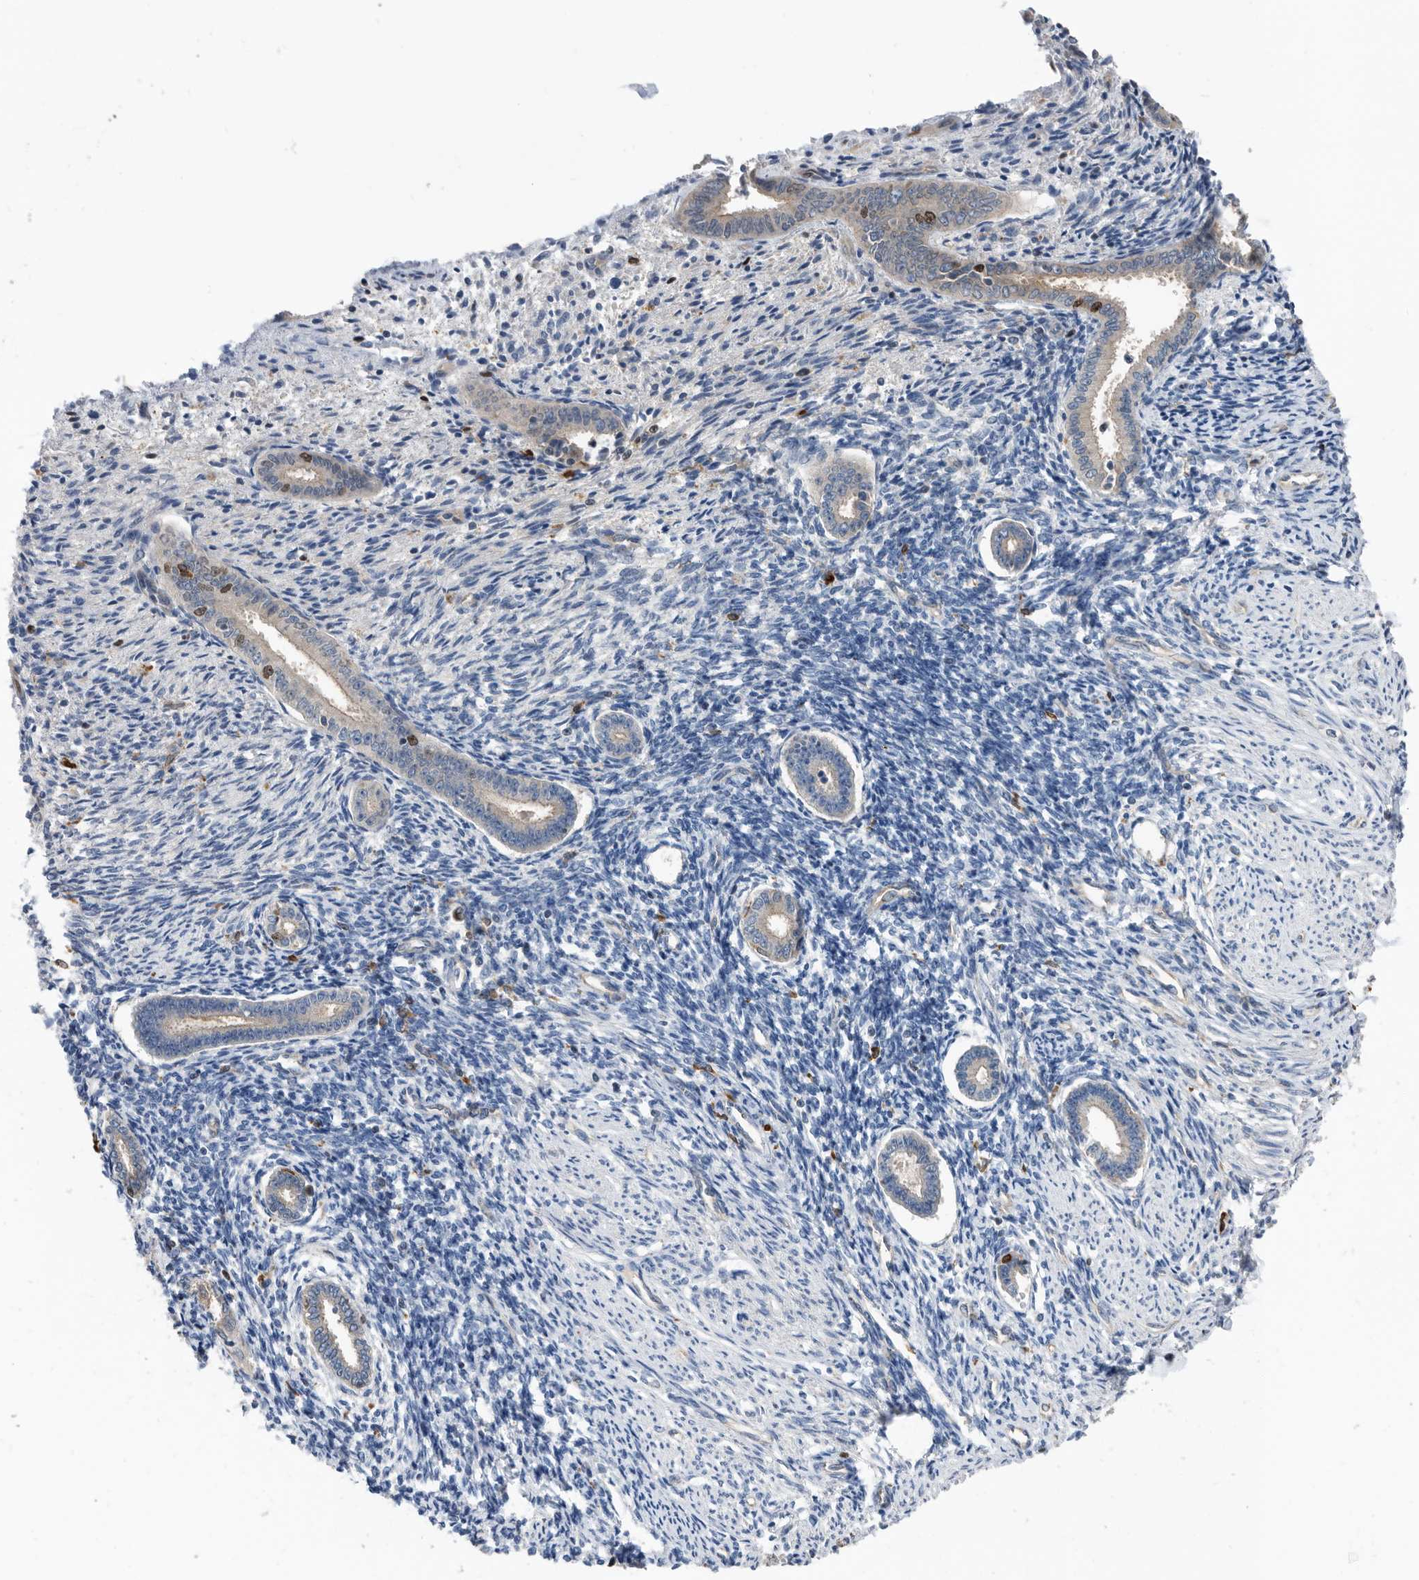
{"staining": {"intensity": "negative", "quantity": "none", "location": "none"}, "tissue": "endometrium", "cell_type": "Cells in endometrial stroma", "image_type": "normal", "snomed": [{"axis": "morphology", "description": "Normal tissue, NOS"}, {"axis": "topography", "description": "Endometrium"}], "caption": "This is an IHC micrograph of normal human endometrium. There is no staining in cells in endometrial stroma.", "gene": "ATAD2", "patient": {"sex": "female", "age": 56}}